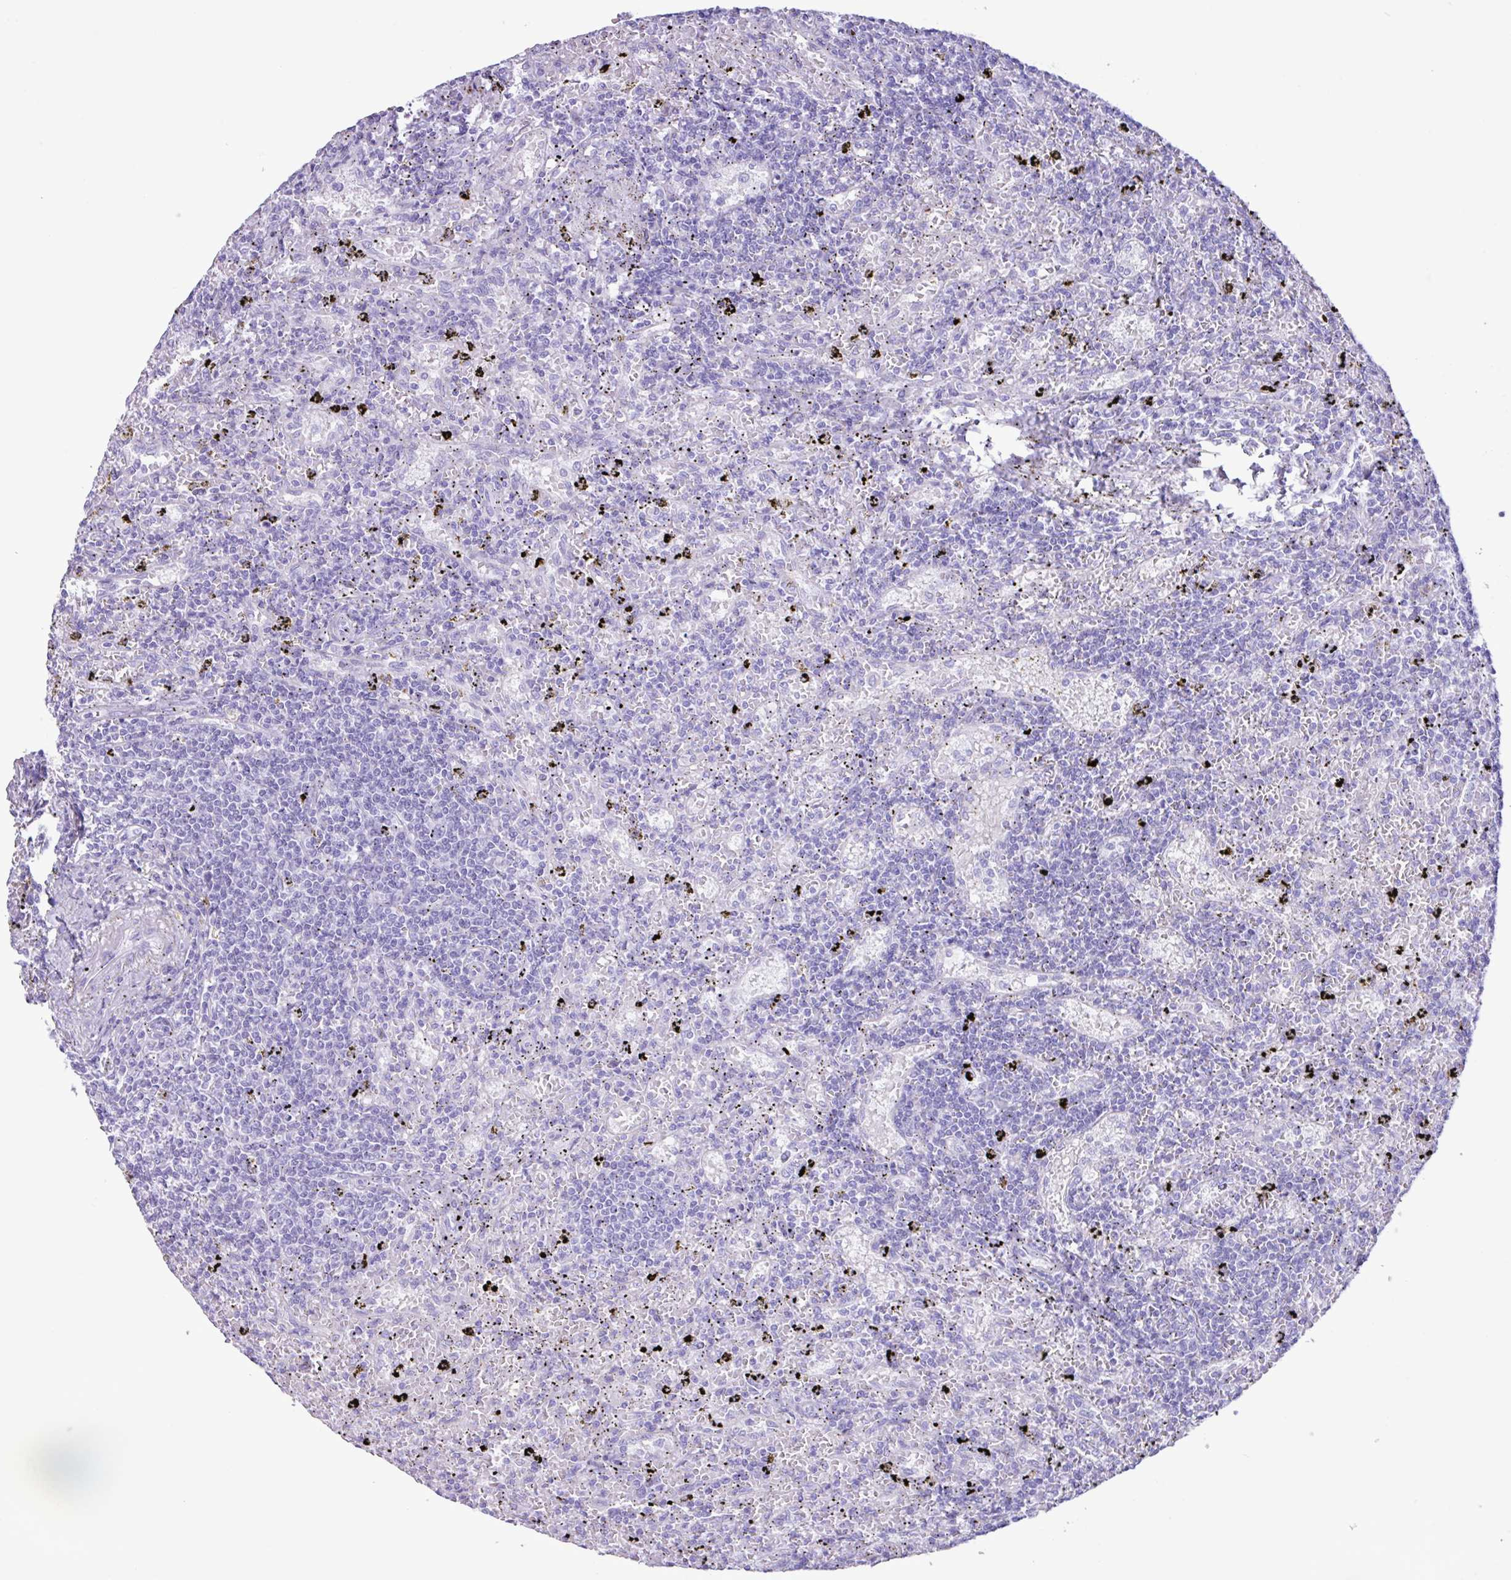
{"staining": {"intensity": "negative", "quantity": "none", "location": "none"}, "tissue": "lymphoma", "cell_type": "Tumor cells", "image_type": "cancer", "snomed": [{"axis": "morphology", "description": "Malignant lymphoma, non-Hodgkin's type, Low grade"}, {"axis": "topography", "description": "Spleen"}], "caption": "This is a micrograph of immunohistochemistry (IHC) staining of lymphoma, which shows no staining in tumor cells. (Brightfield microscopy of DAB (3,3'-diaminobenzidine) immunohistochemistry at high magnification).", "gene": "CKMT2", "patient": {"sex": "male", "age": 76}}